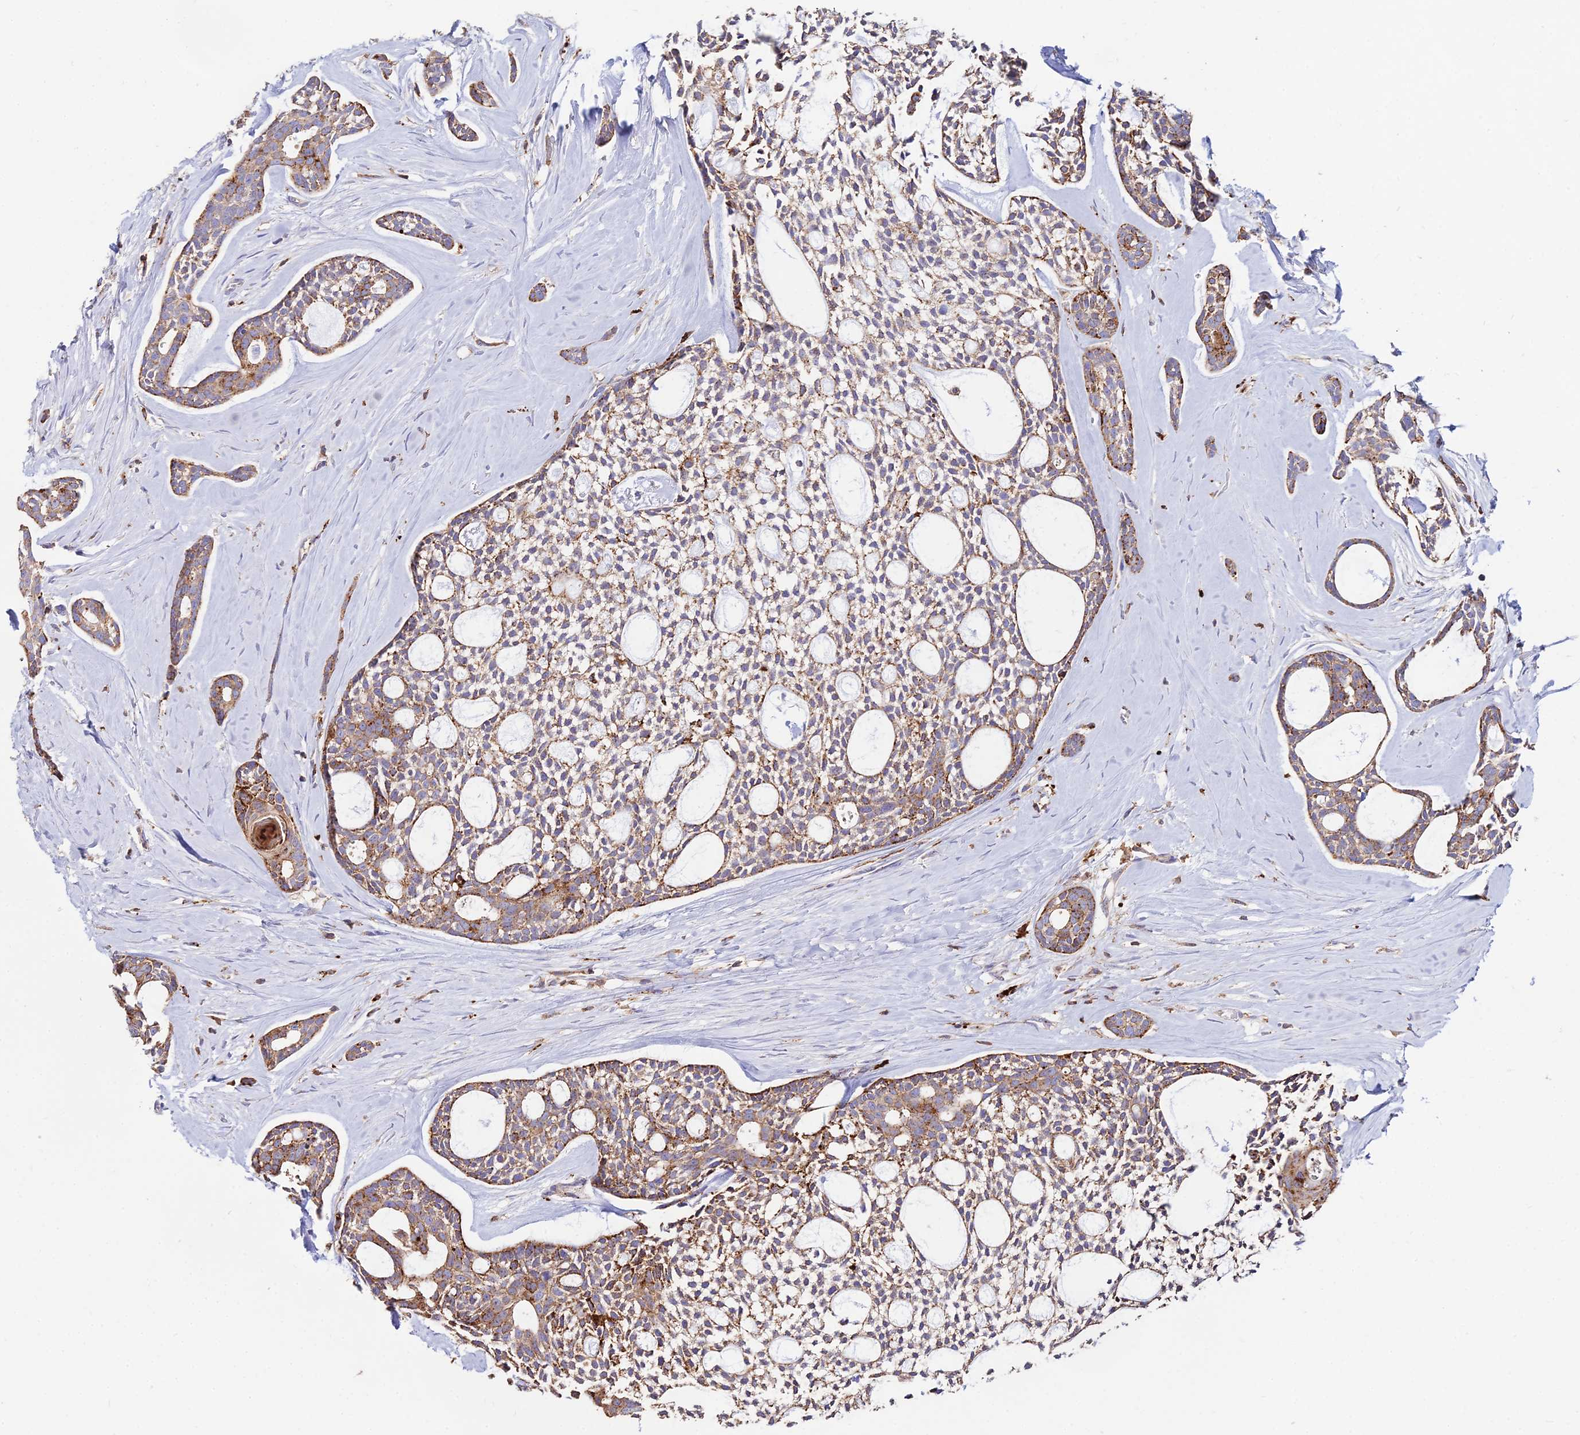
{"staining": {"intensity": "moderate", "quantity": ">75%", "location": "cytoplasmic/membranous"}, "tissue": "head and neck cancer", "cell_type": "Tumor cells", "image_type": "cancer", "snomed": [{"axis": "morphology", "description": "Adenocarcinoma, NOS"}, {"axis": "topography", "description": "Subcutis"}, {"axis": "topography", "description": "Head-Neck"}], "caption": "Human head and neck cancer (adenocarcinoma) stained for a protein (brown) displays moderate cytoplasmic/membranous positive expression in about >75% of tumor cells.", "gene": "PNLIPRP3", "patient": {"sex": "female", "age": 73}}